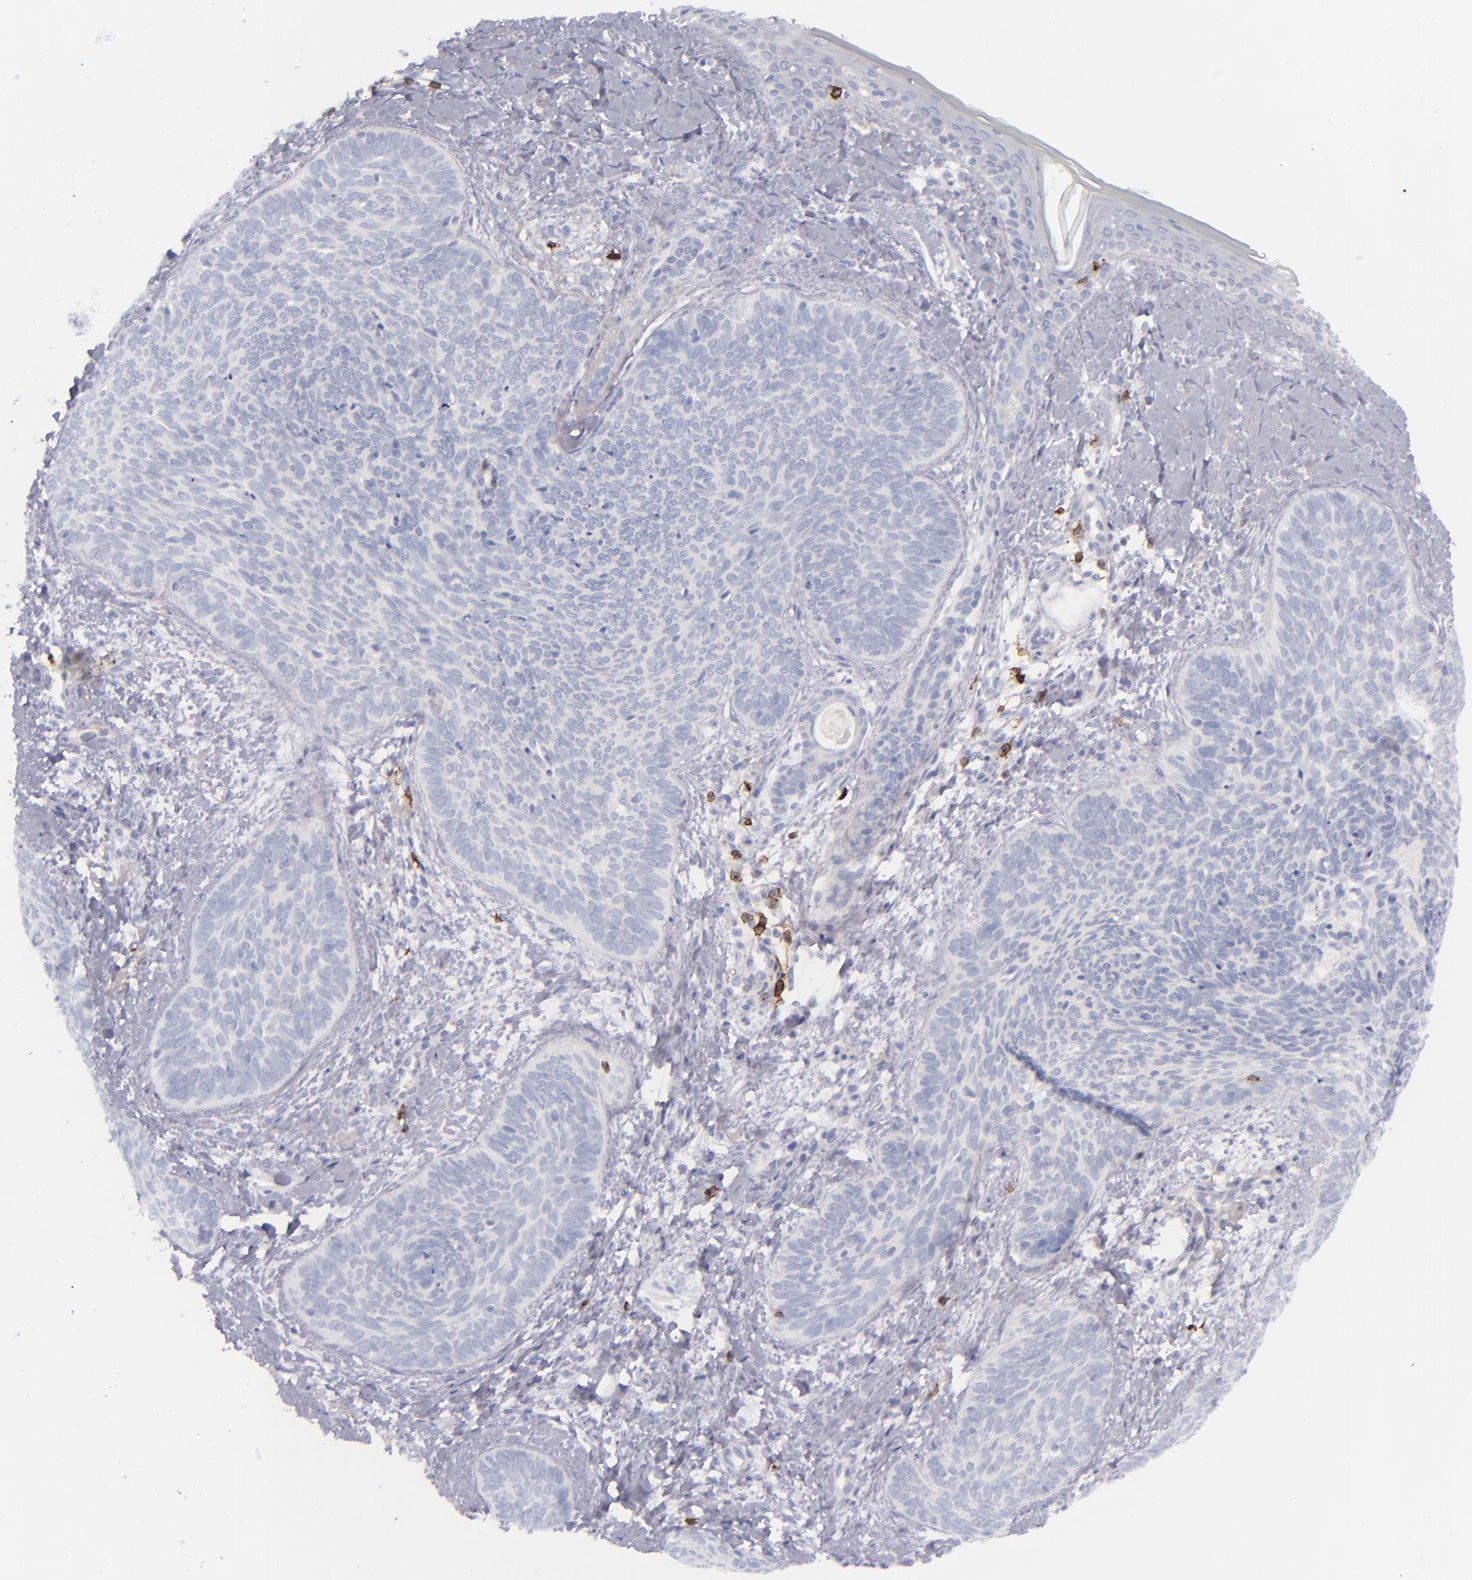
{"staining": {"intensity": "negative", "quantity": "none", "location": "none"}, "tissue": "skin cancer", "cell_type": "Tumor cells", "image_type": "cancer", "snomed": [{"axis": "morphology", "description": "Basal cell carcinoma"}, {"axis": "topography", "description": "Skin"}], "caption": "This photomicrograph is of skin cancer stained with IHC to label a protein in brown with the nuclei are counter-stained blue. There is no expression in tumor cells.", "gene": "CD27", "patient": {"sex": "female", "age": 81}}